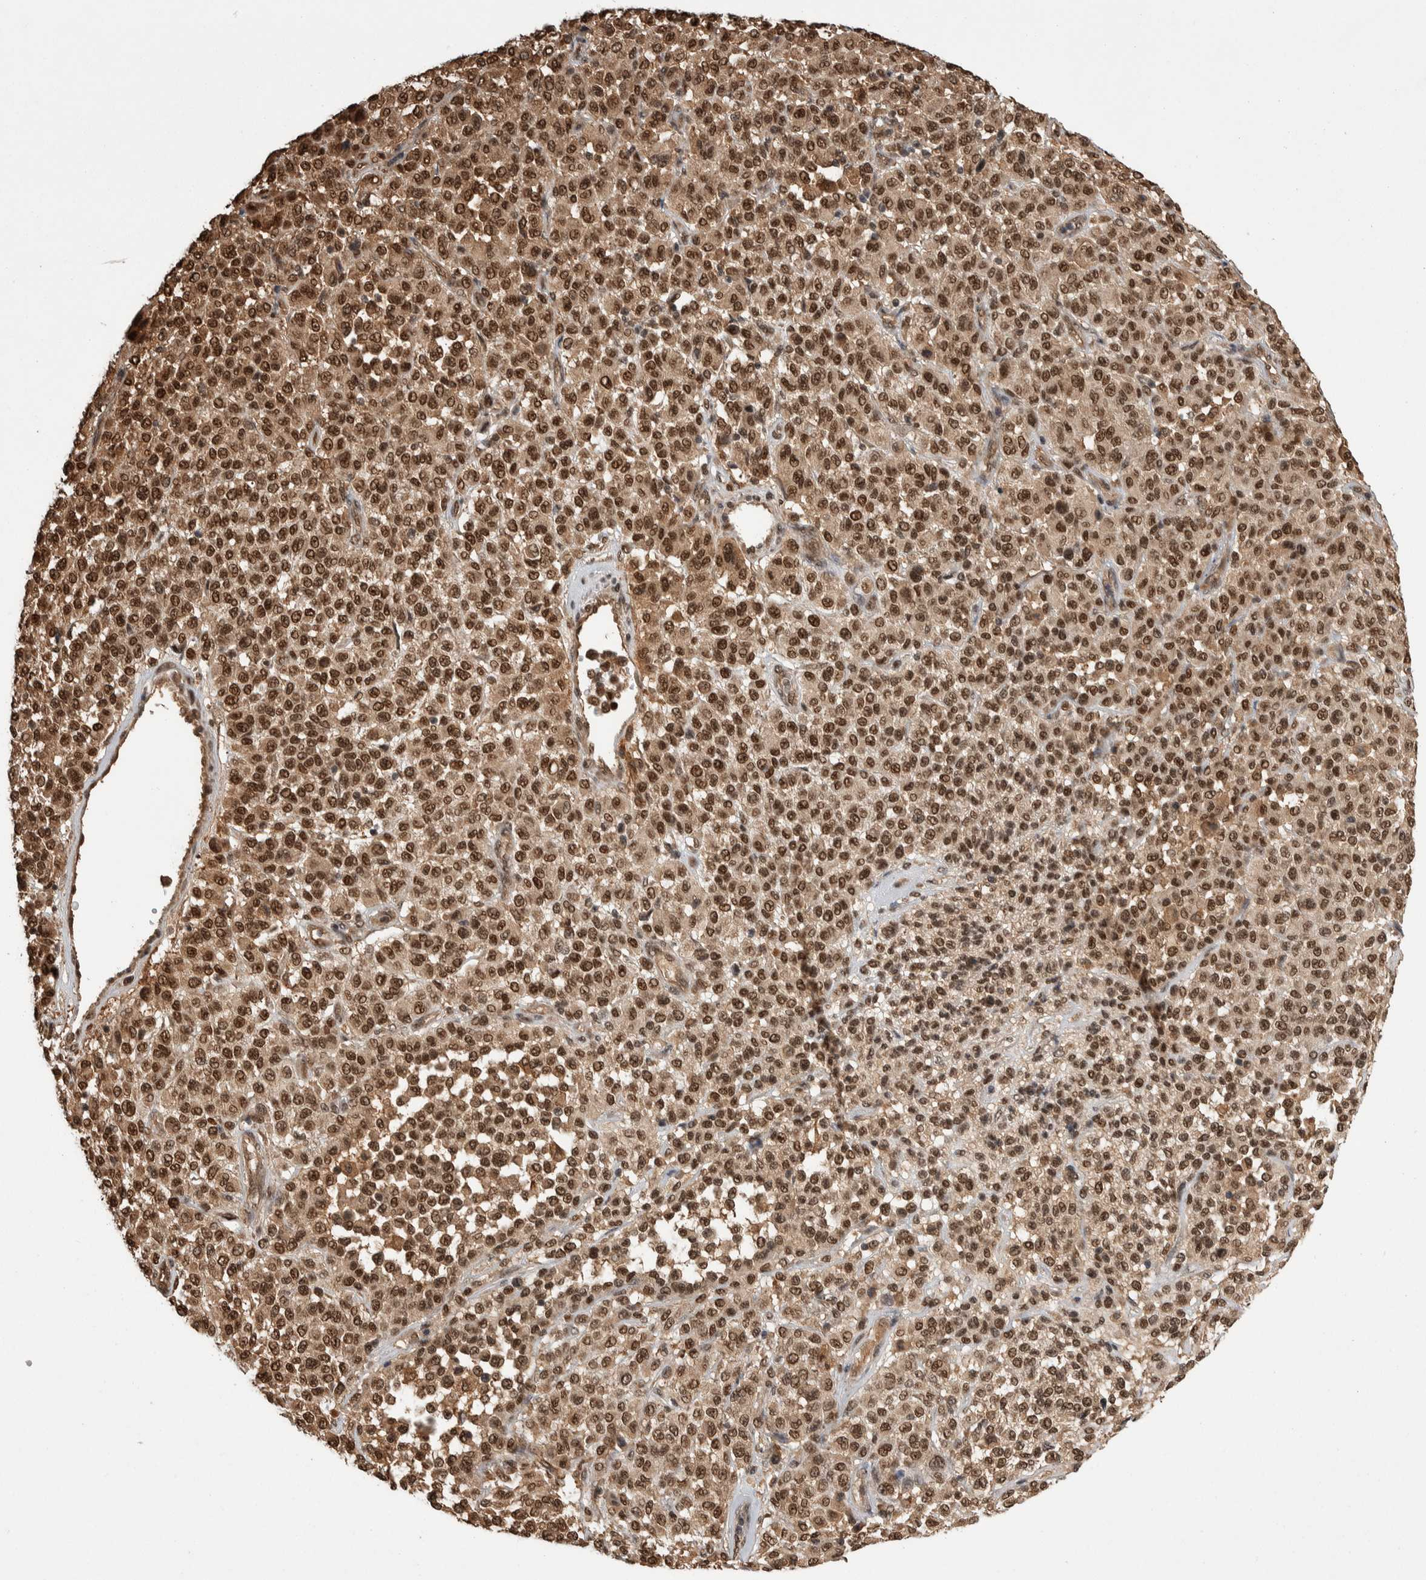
{"staining": {"intensity": "strong", "quantity": ">75%", "location": "nuclear"}, "tissue": "melanoma", "cell_type": "Tumor cells", "image_type": "cancer", "snomed": [{"axis": "morphology", "description": "Malignant melanoma, Metastatic site"}, {"axis": "topography", "description": "Pancreas"}], "caption": "Human melanoma stained with a brown dye shows strong nuclear positive staining in about >75% of tumor cells.", "gene": "ZNF592", "patient": {"sex": "female", "age": 30}}